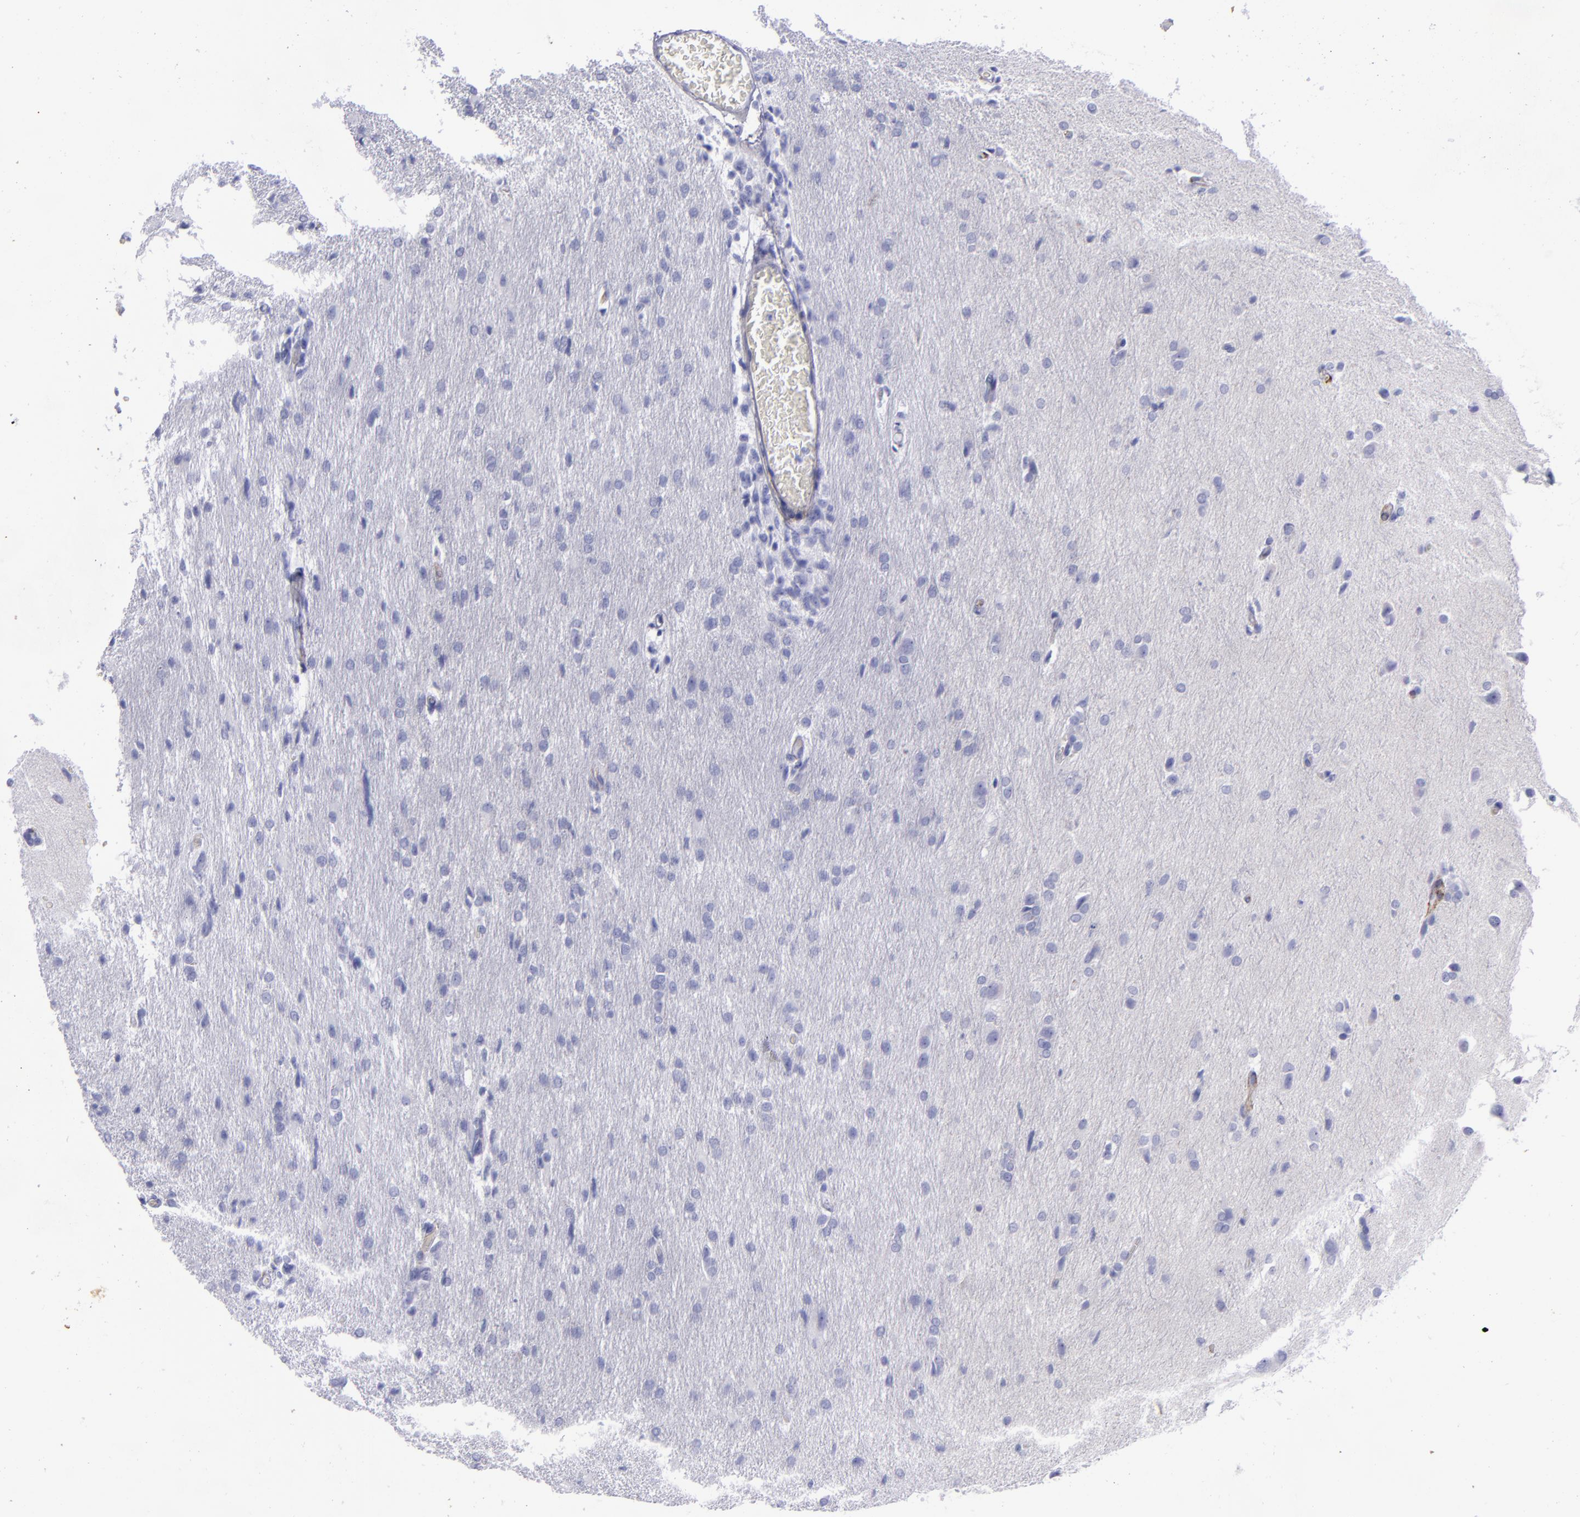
{"staining": {"intensity": "negative", "quantity": "none", "location": "none"}, "tissue": "glioma", "cell_type": "Tumor cells", "image_type": "cancer", "snomed": [{"axis": "morphology", "description": "Glioma, malignant, High grade"}, {"axis": "topography", "description": "Brain"}], "caption": "The image displays no staining of tumor cells in malignant high-grade glioma.", "gene": "ACE", "patient": {"sex": "male", "age": 68}}